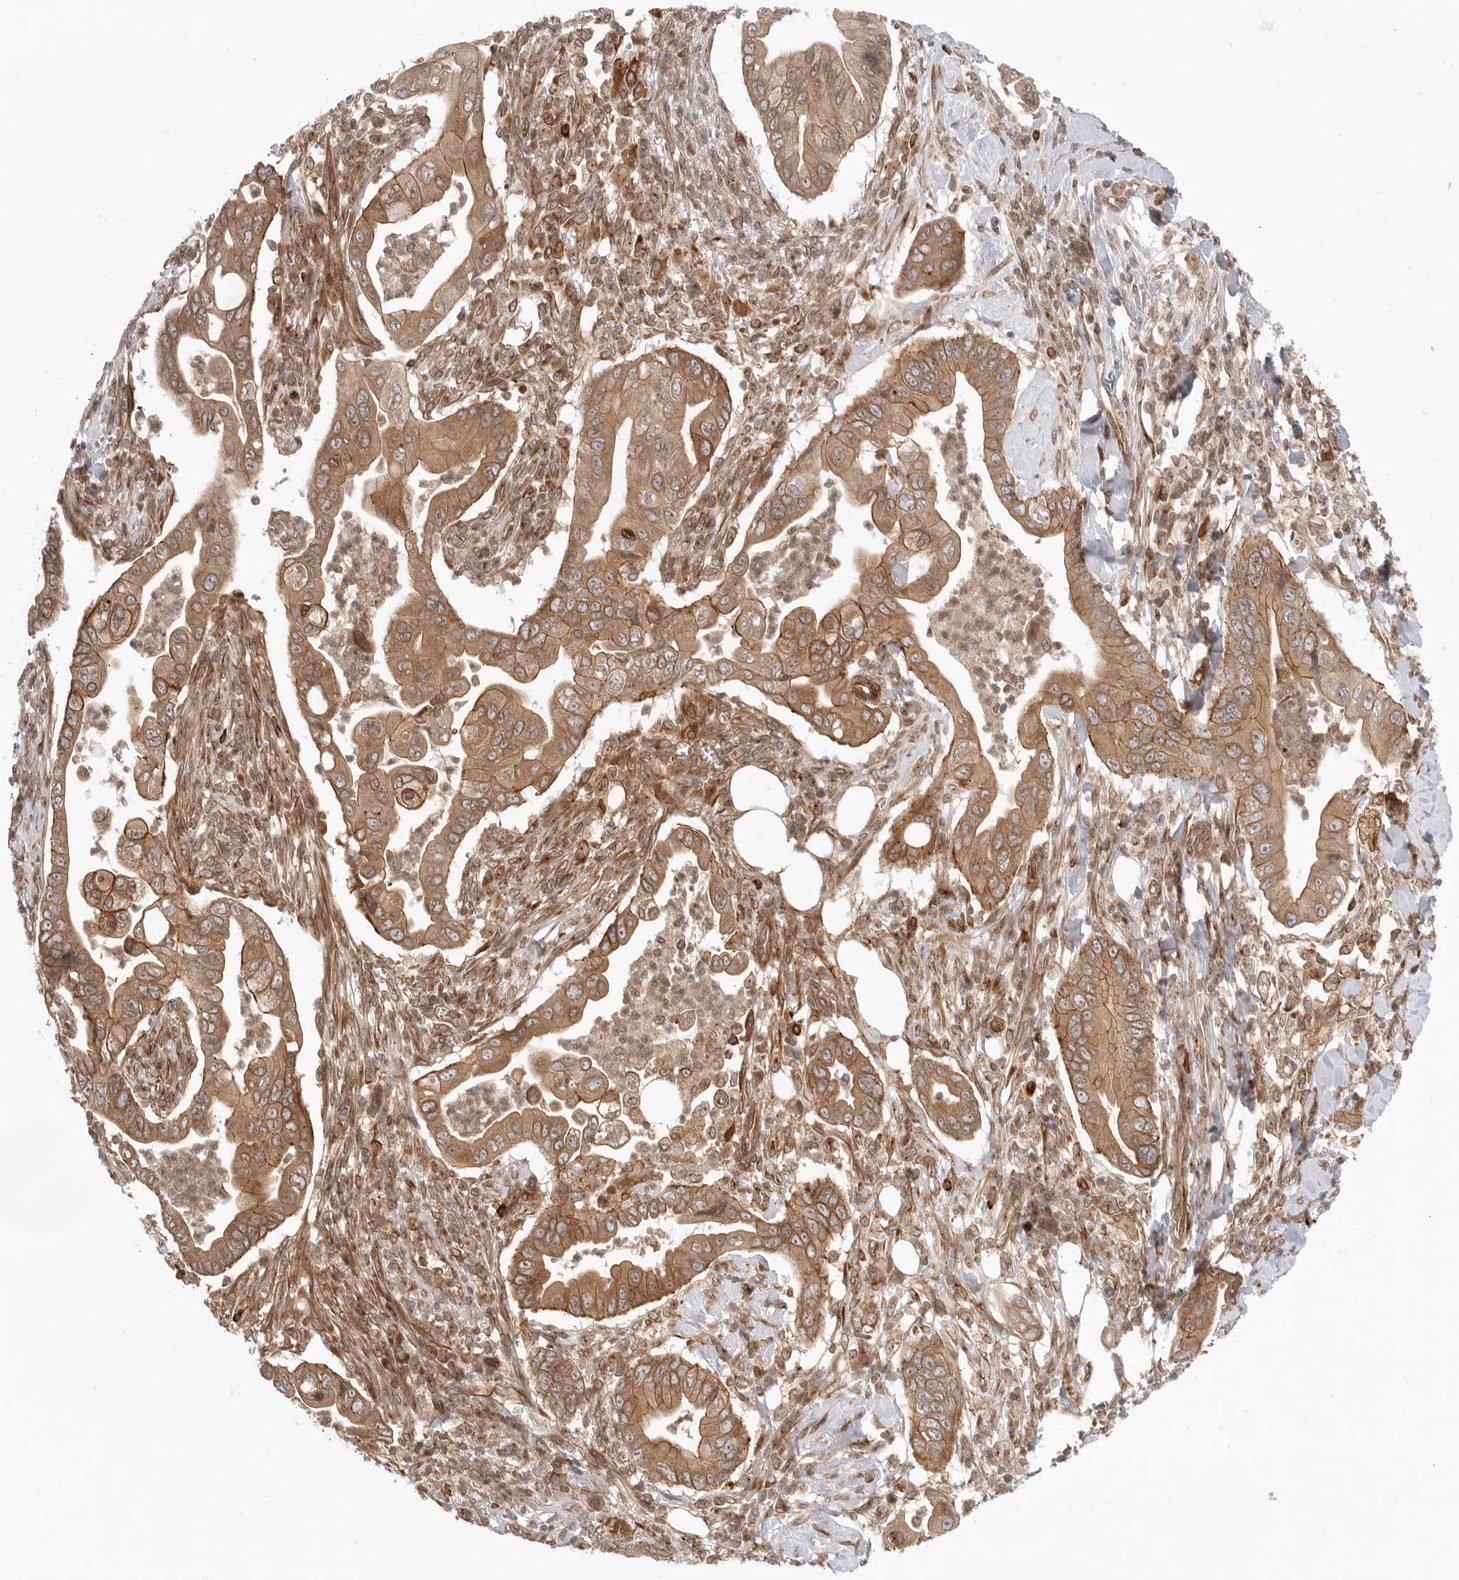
{"staining": {"intensity": "moderate", "quantity": ">75%", "location": "cytoplasmic/membranous"}, "tissue": "pancreatic cancer", "cell_type": "Tumor cells", "image_type": "cancer", "snomed": [{"axis": "morphology", "description": "Adenocarcinoma, NOS"}, {"axis": "topography", "description": "Pancreas"}], "caption": "Immunohistochemistry (IHC) image of human pancreatic cancer (adenocarcinoma) stained for a protein (brown), which reveals medium levels of moderate cytoplasmic/membranous positivity in approximately >75% of tumor cells.", "gene": "CCPG1", "patient": {"sex": "male", "age": 78}}